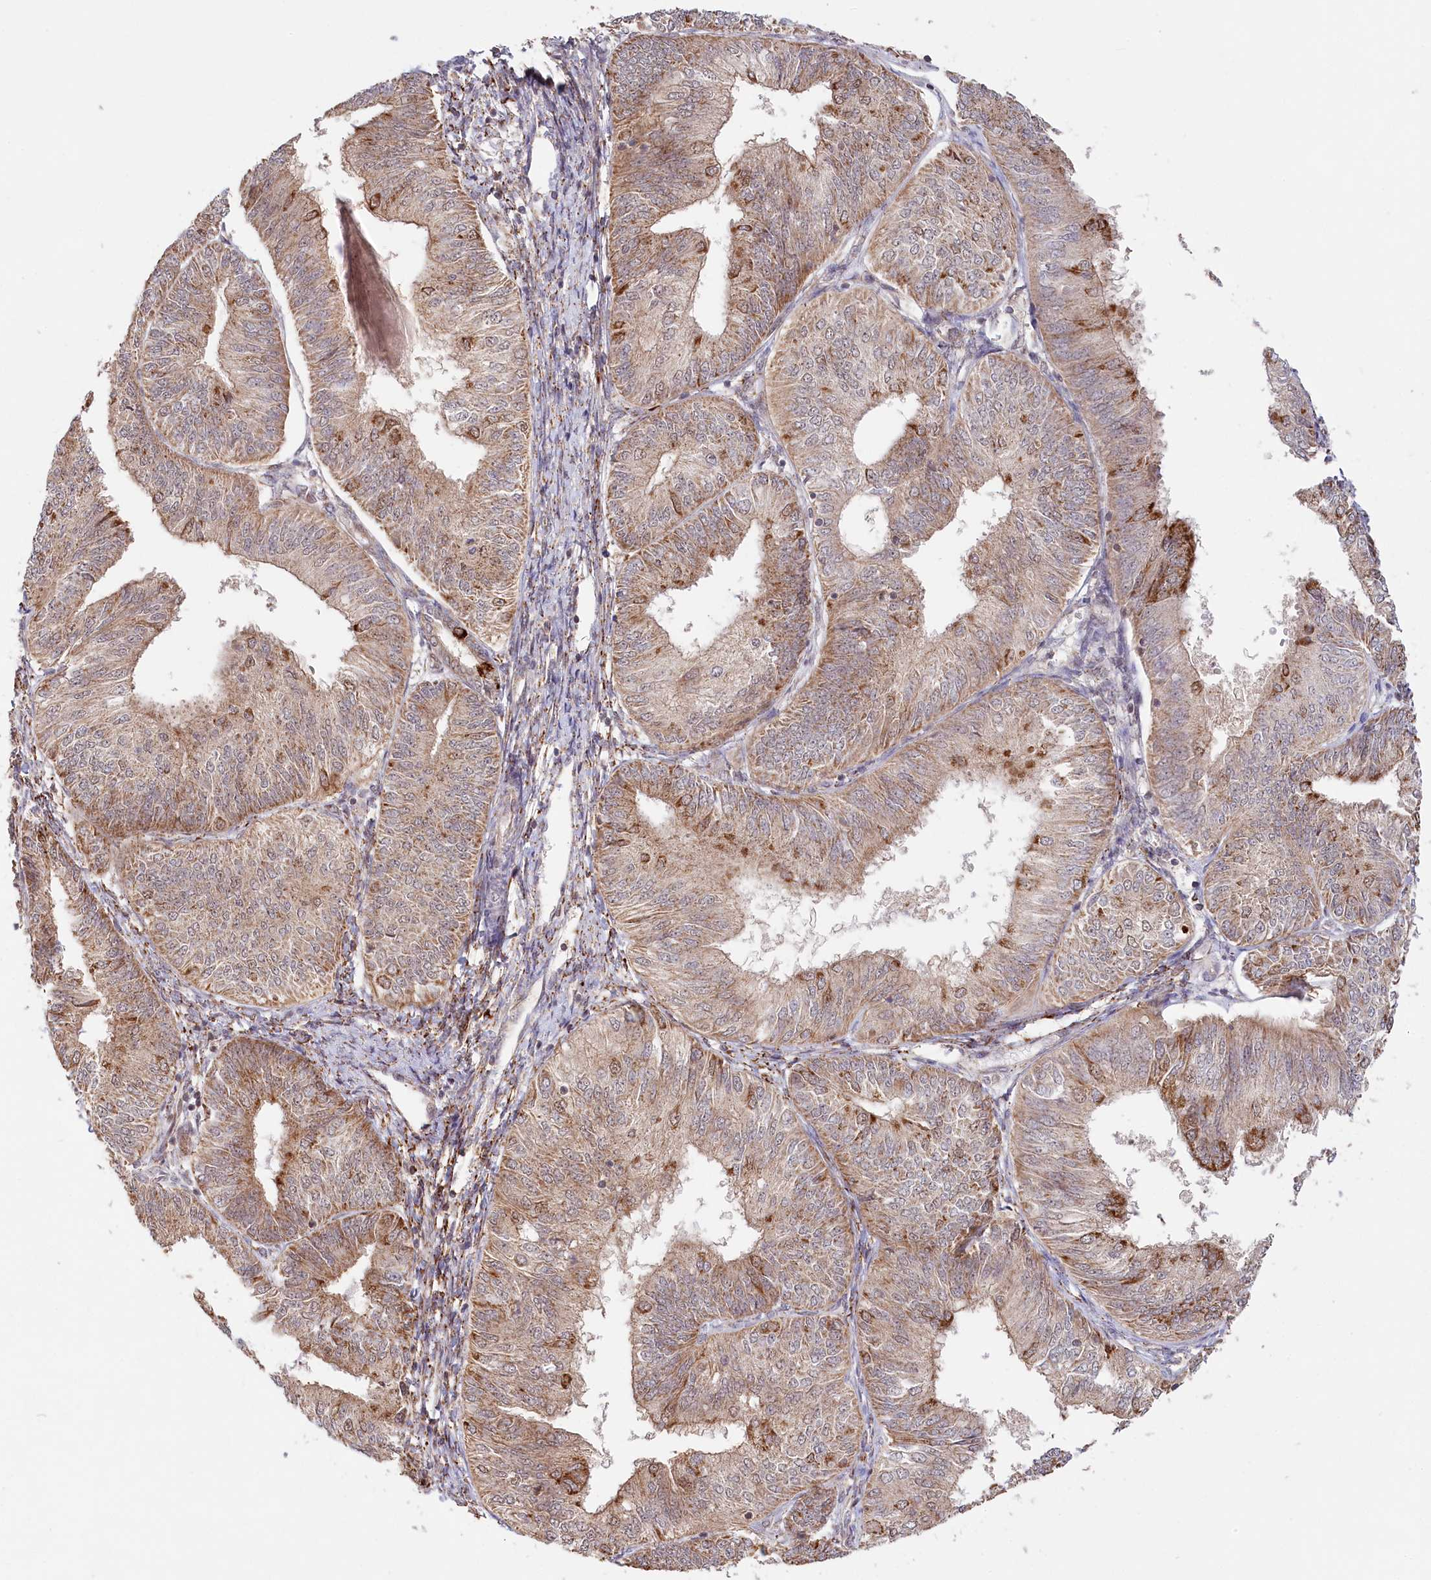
{"staining": {"intensity": "moderate", "quantity": "25%-75%", "location": "cytoplasmic/membranous"}, "tissue": "endometrial cancer", "cell_type": "Tumor cells", "image_type": "cancer", "snomed": [{"axis": "morphology", "description": "Adenocarcinoma, NOS"}, {"axis": "topography", "description": "Endometrium"}], "caption": "Adenocarcinoma (endometrial) stained with a brown dye demonstrates moderate cytoplasmic/membranous positive expression in about 25%-75% of tumor cells.", "gene": "RTN4IP1", "patient": {"sex": "female", "age": 58}}